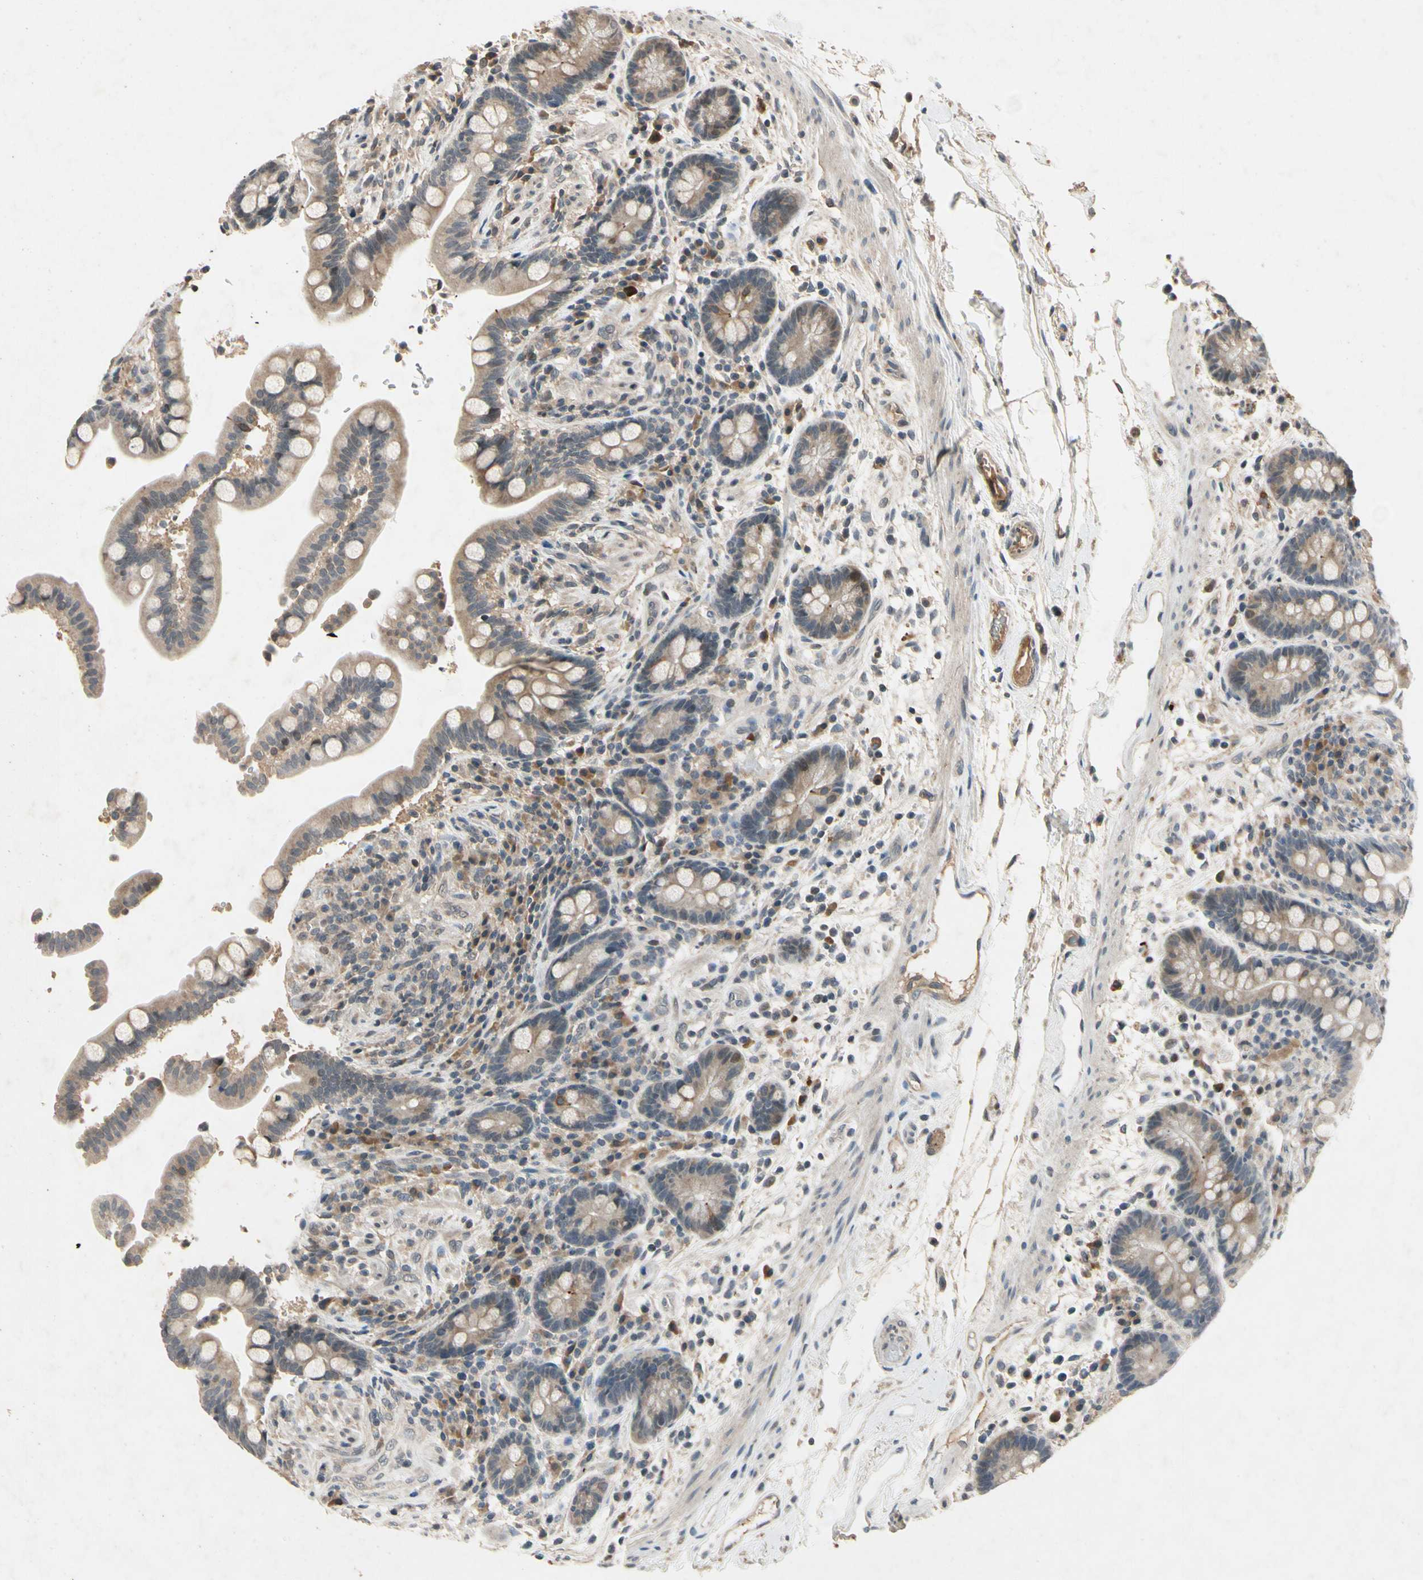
{"staining": {"intensity": "weak", "quantity": ">75%", "location": "cytoplasmic/membranous"}, "tissue": "colon", "cell_type": "Endothelial cells", "image_type": "normal", "snomed": [{"axis": "morphology", "description": "Normal tissue, NOS"}, {"axis": "topography", "description": "Colon"}], "caption": "The image exhibits immunohistochemical staining of benign colon. There is weak cytoplasmic/membranous expression is present in approximately >75% of endothelial cells.", "gene": "DPY19L3", "patient": {"sex": "male", "age": 73}}